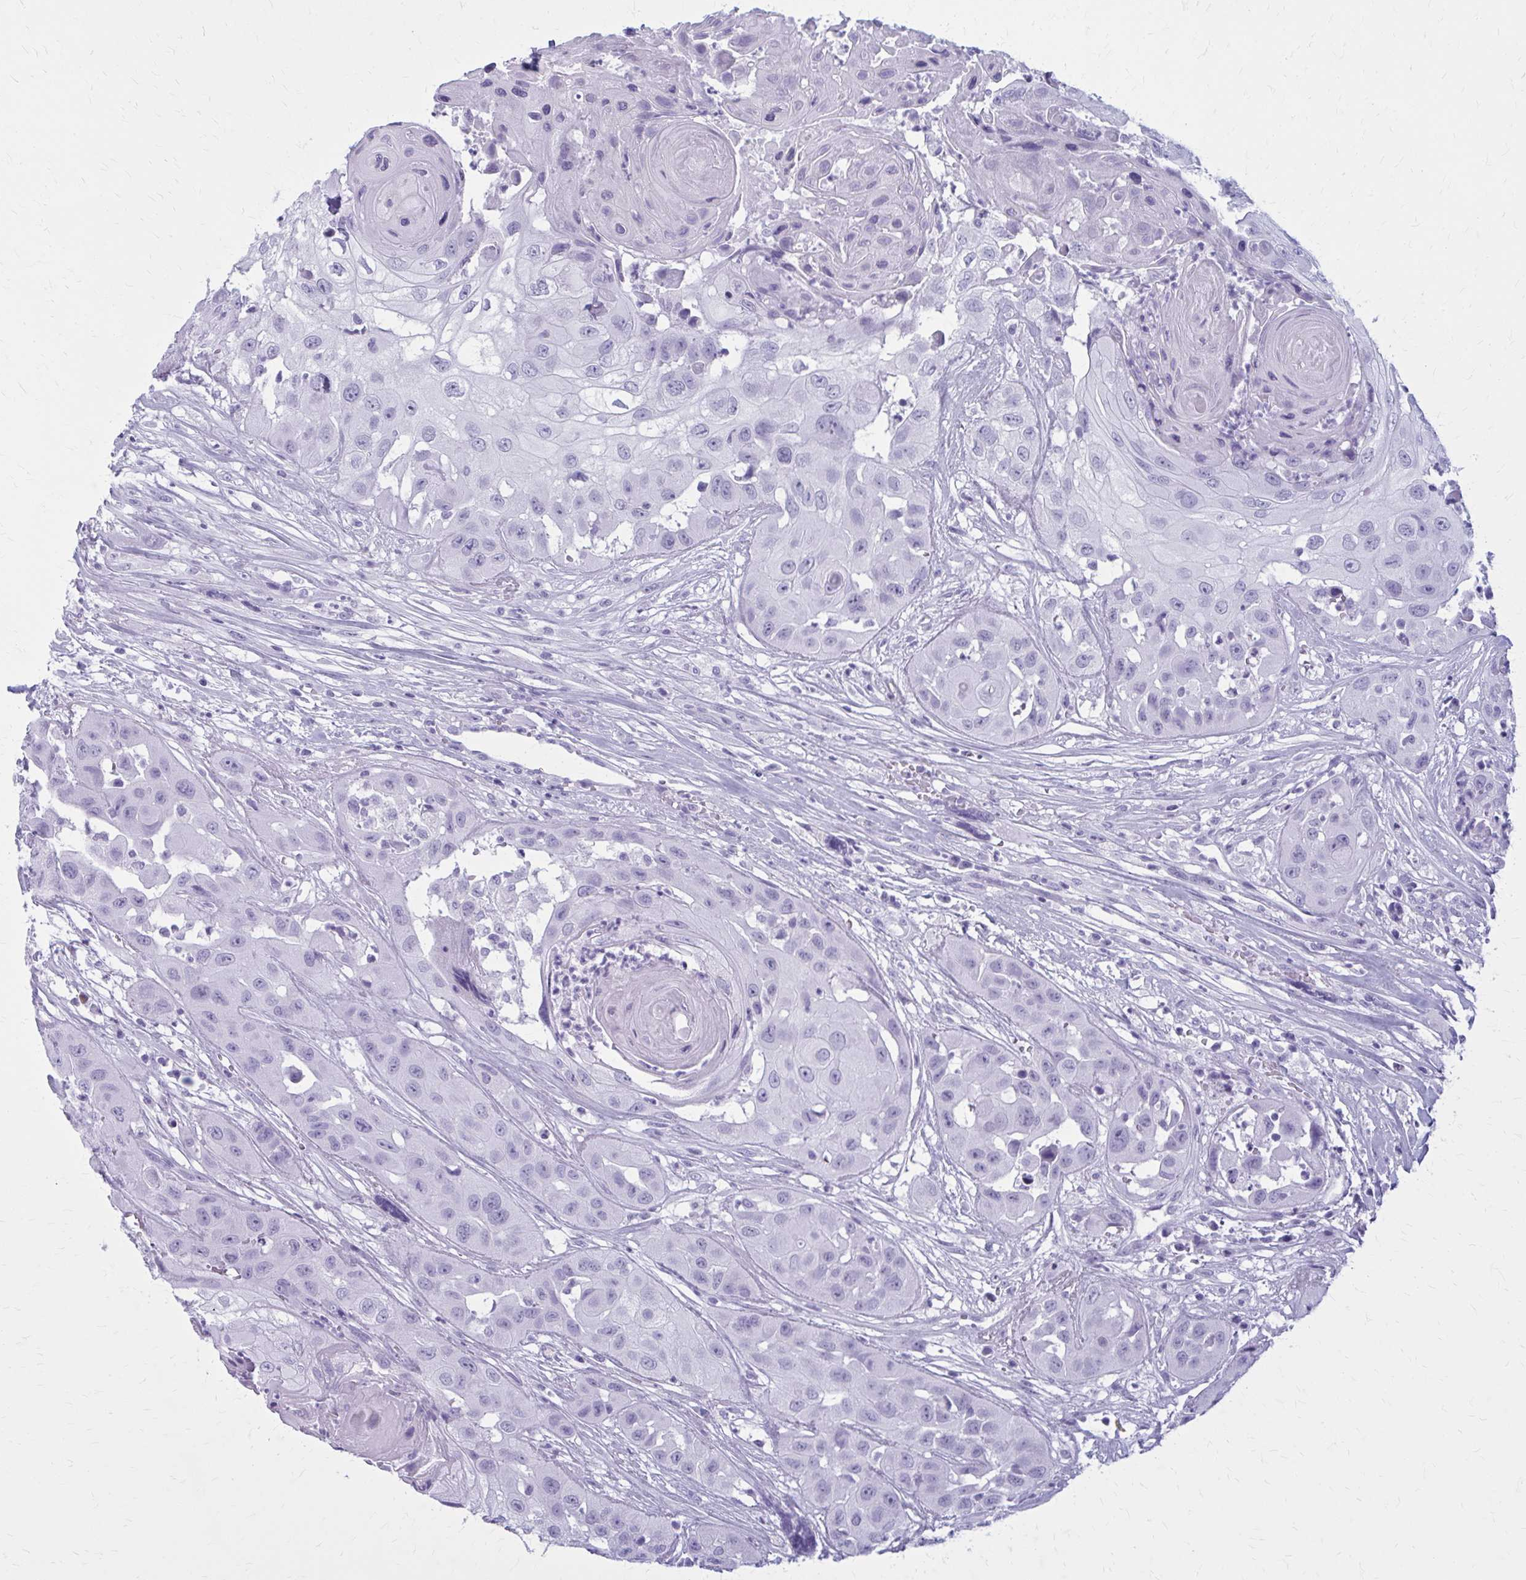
{"staining": {"intensity": "negative", "quantity": "none", "location": "none"}, "tissue": "head and neck cancer", "cell_type": "Tumor cells", "image_type": "cancer", "snomed": [{"axis": "morphology", "description": "Squamous cell carcinoma, NOS"}, {"axis": "topography", "description": "Head-Neck"}], "caption": "This is a image of immunohistochemistry (IHC) staining of squamous cell carcinoma (head and neck), which shows no positivity in tumor cells.", "gene": "ZDHHC7", "patient": {"sex": "male", "age": 83}}